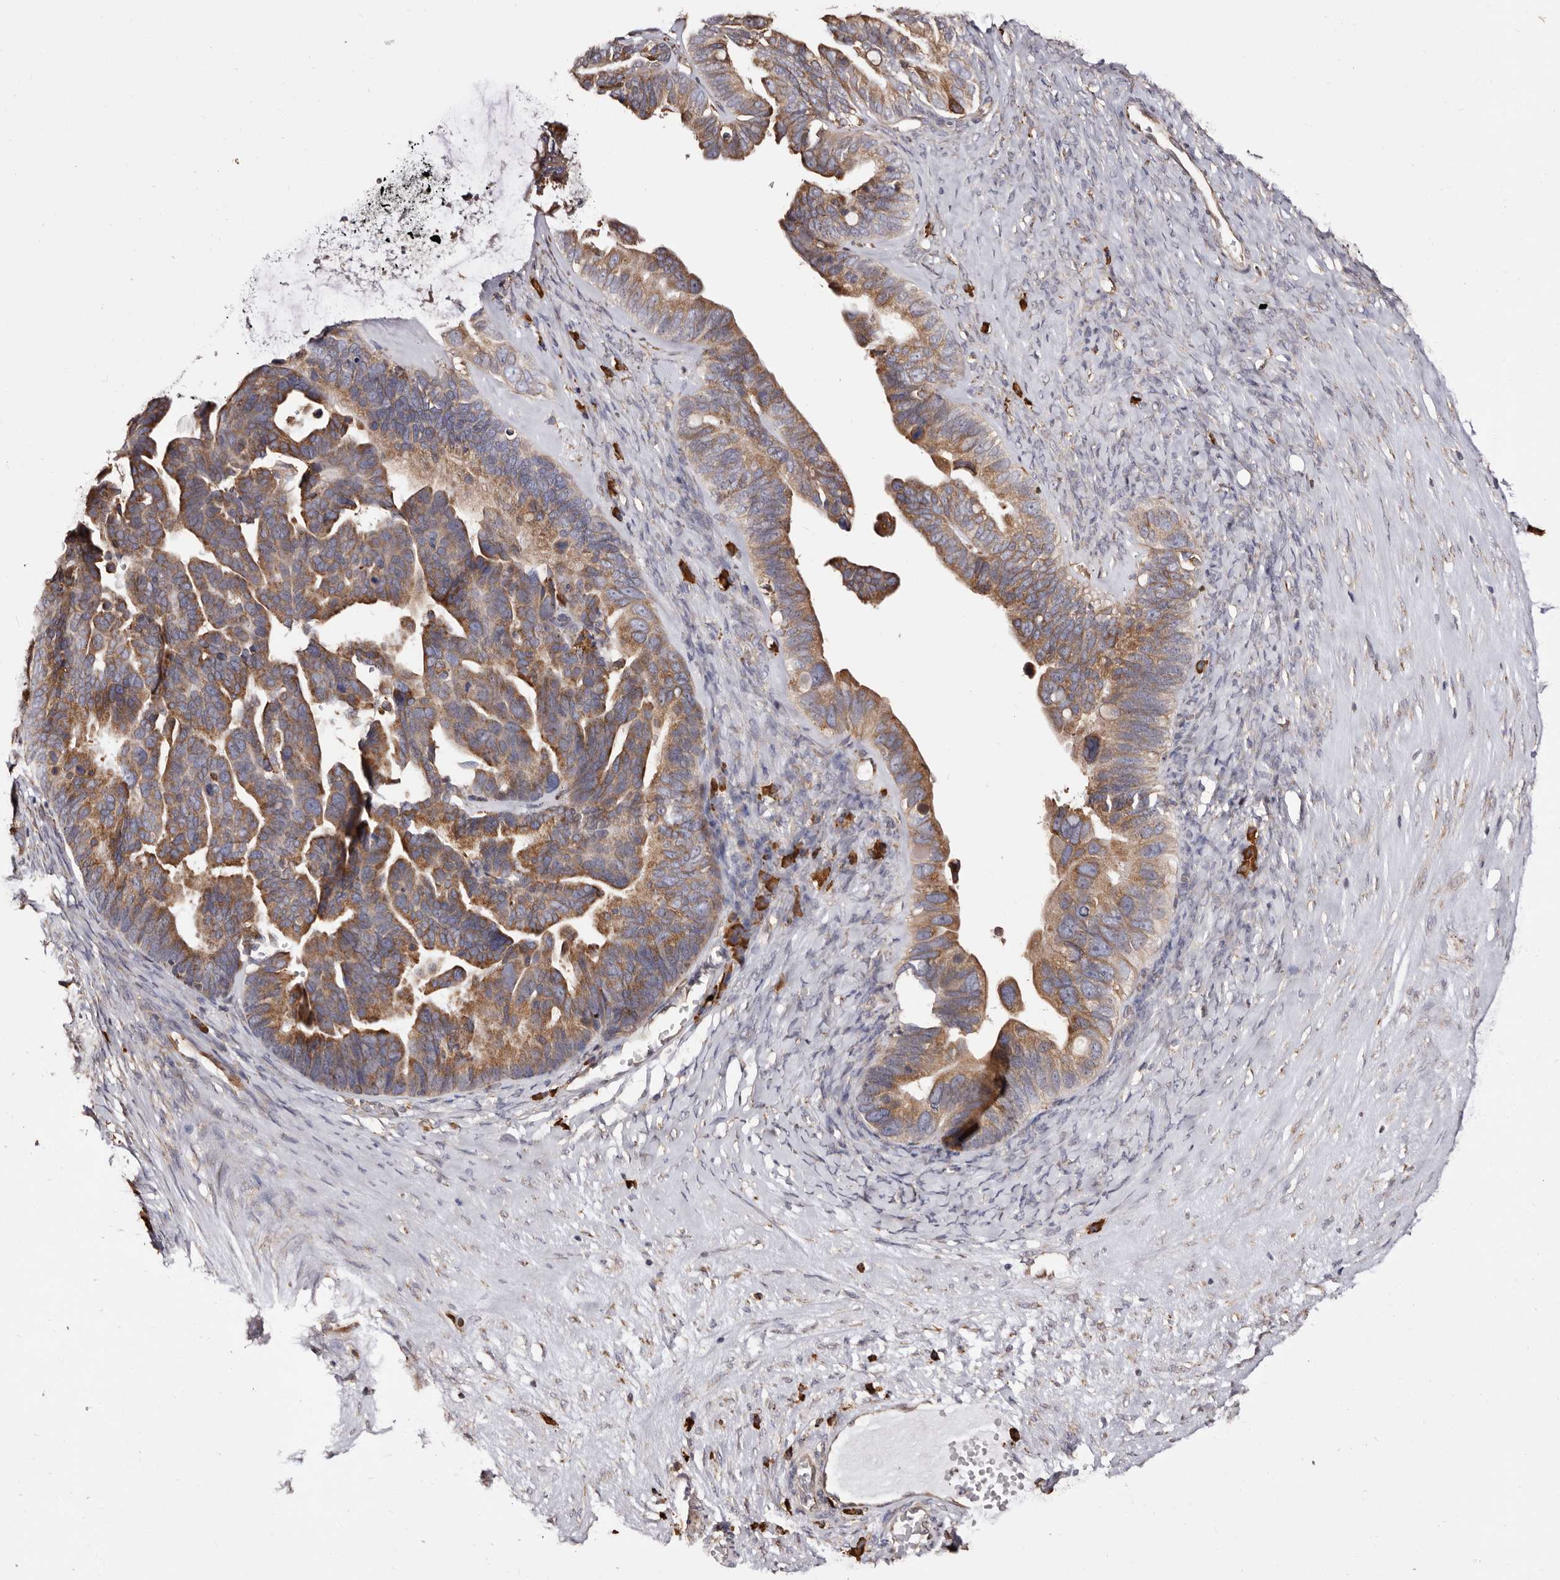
{"staining": {"intensity": "moderate", "quantity": ">75%", "location": "cytoplasmic/membranous"}, "tissue": "ovarian cancer", "cell_type": "Tumor cells", "image_type": "cancer", "snomed": [{"axis": "morphology", "description": "Cystadenocarcinoma, serous, NOS"}, {"axis": "topography", "description": "Ovary"}], "caption": "This micrograph shows IHC staining of human serous cystadenocarcinoma (ovarian), with medium moderate cytoplasmic/membranous staining in approximately >75% of tumor cells.", "gene": "ACBD6", "patient": {"sex": "female", "age": 56}}